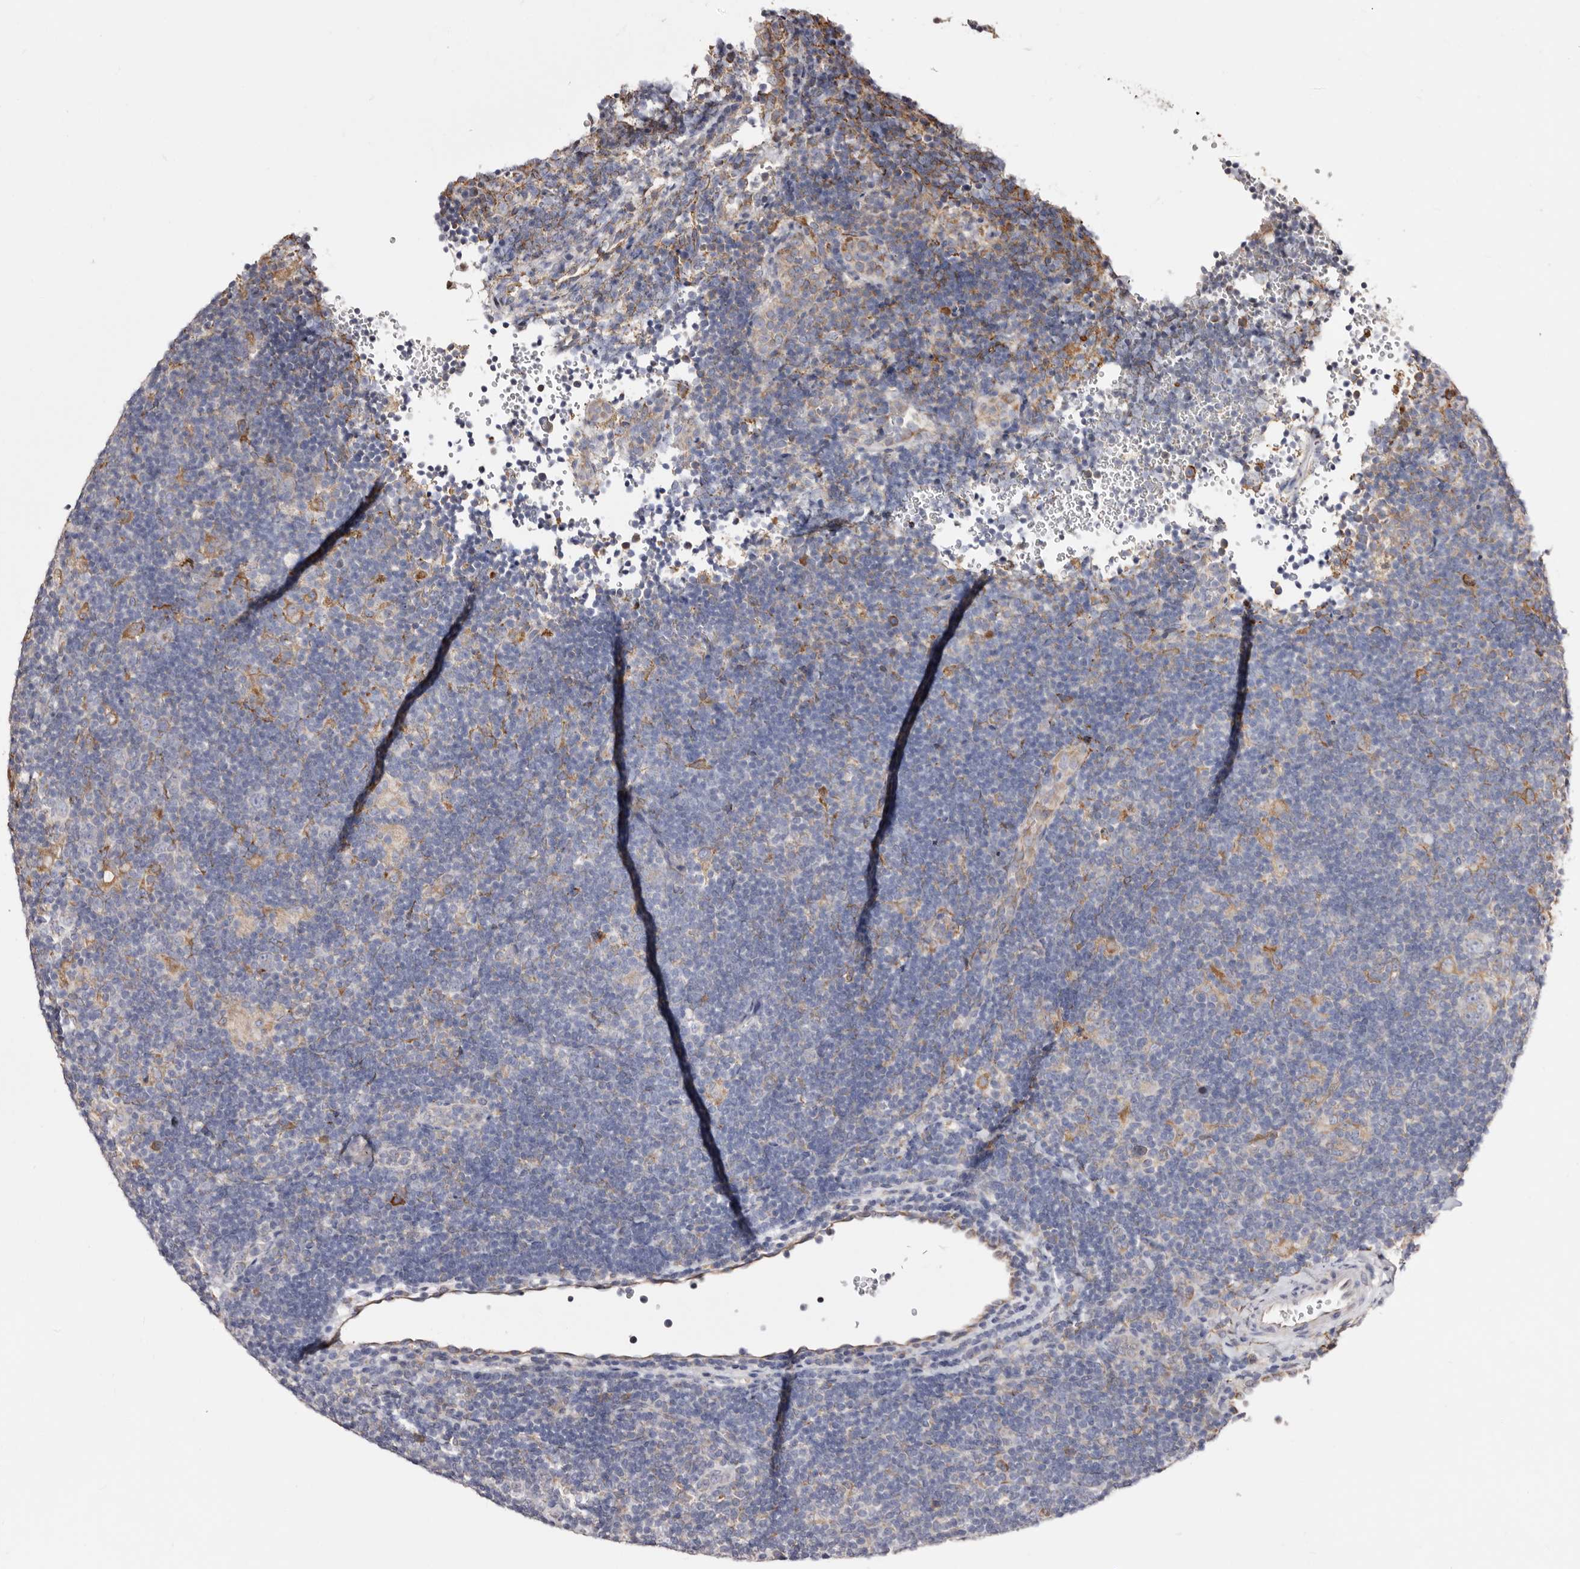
{"staining": {"intensity": "negative", "quantity": "none", "location": "none"}, "tissue": "lymphoma", "cell_type": "Tumor cells", "image_type": "cancer", "snomed": [{"axis": "morphology", "description": "Hodgkin's disease, NOS"}, {"axis": "topography", "description": "Lymph node"}], "caption": "There is no significant positivity in tumor cells of lymphoma. The staining was performed using DAB to visualize the protein expression in brown, while the nuclei were stained in blue with hematoxylin (Magnification: 20x).", "gene": "ACBD6", "patient": {"sex": "female", "age": 57}}